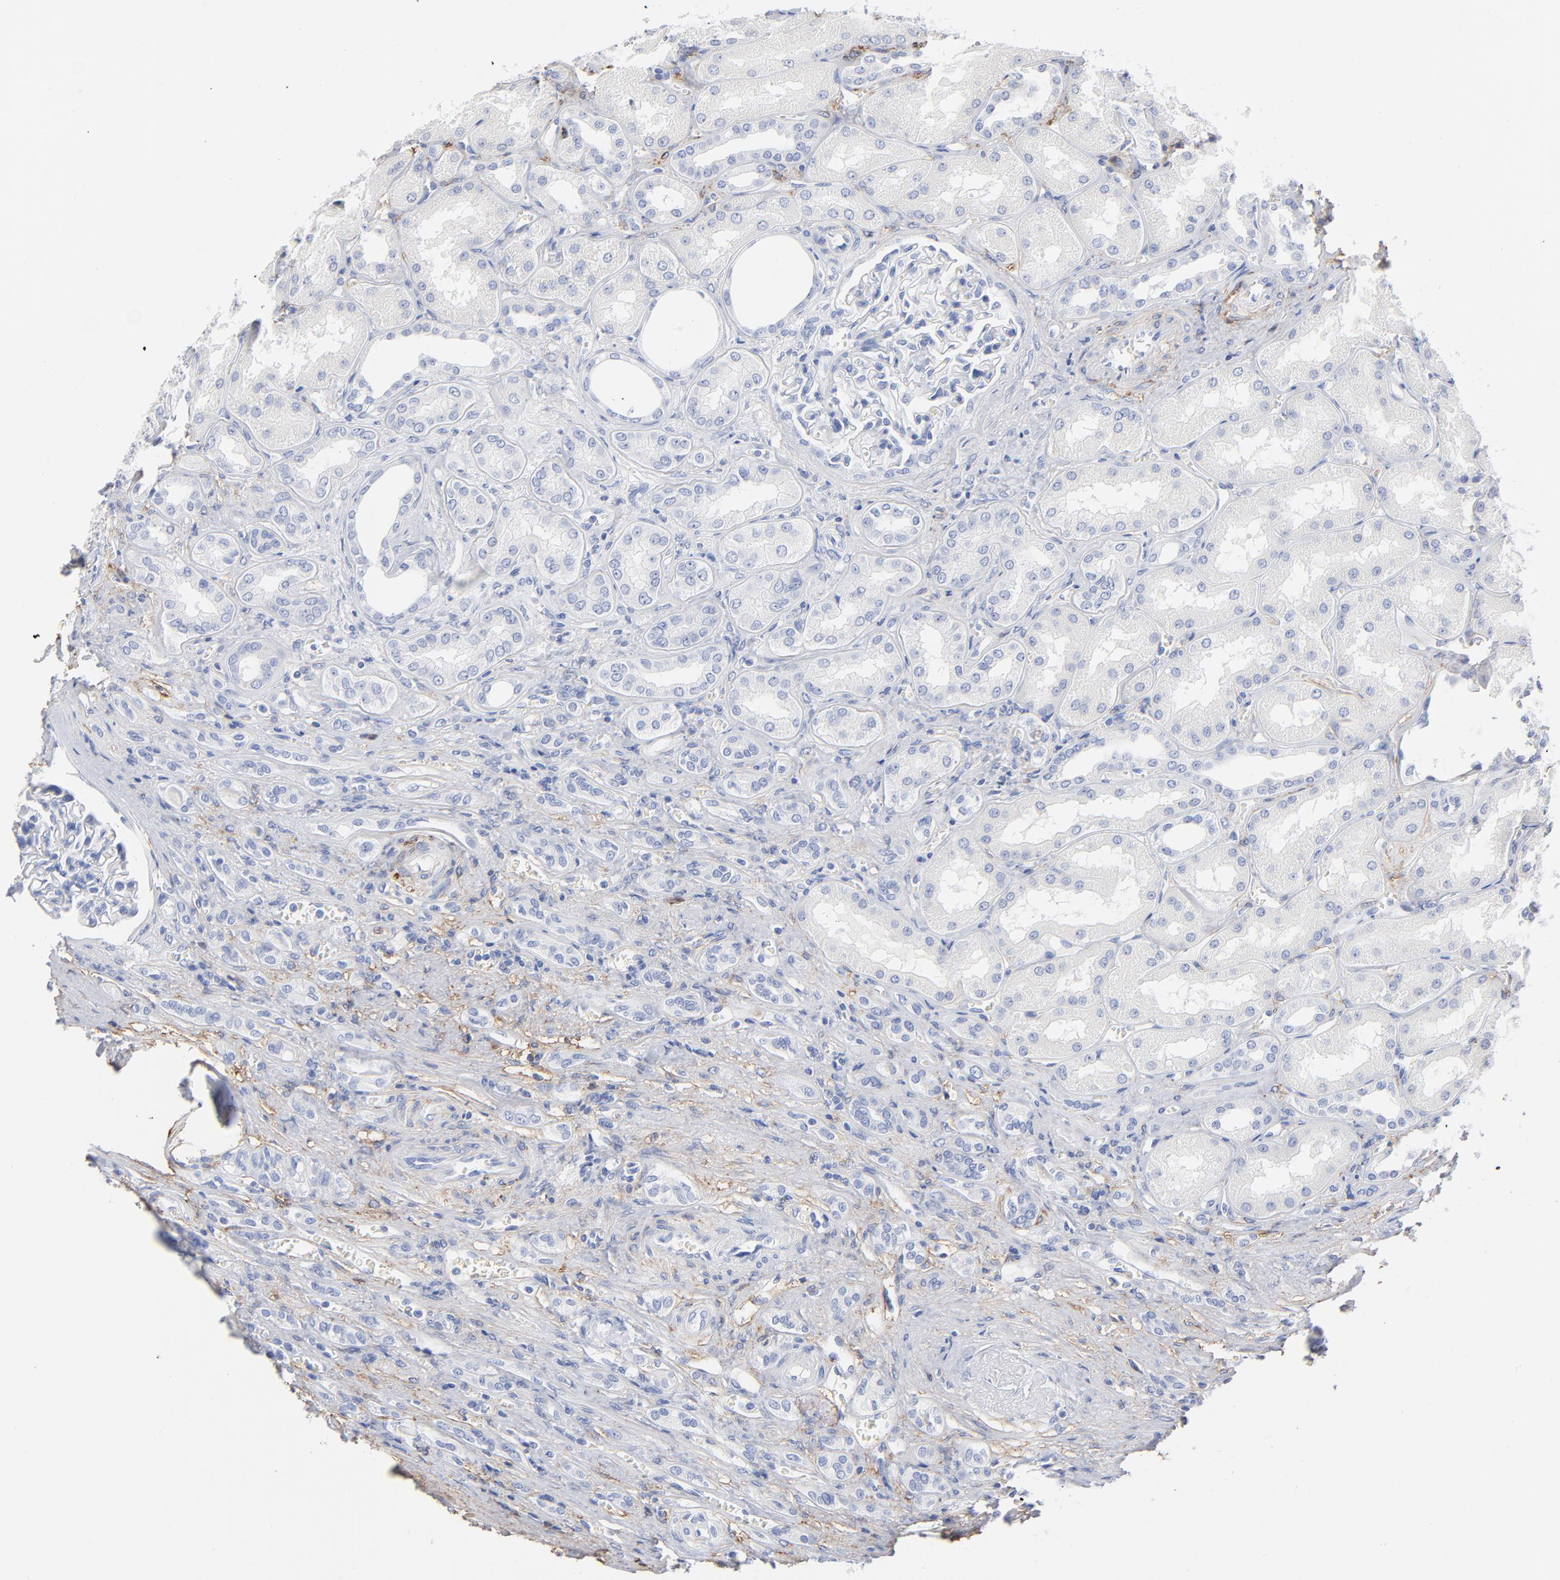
{"staining": {"intensity": "negative", "quantity": "none", "location": "none"}, "tissue": "renal cancer", "cell_type": "Tumor cells", "image_type": "cancer", "snomed": [{"axis": "morphology", "description": "Adenocarcinoma, NOS"}, {"axis": "topography", "description": "Kidney"}], "caption": "This is a photomicrograph of immunohistochemistry (IHC) staining of renal adenocarcinoma, which shows no expression in tumor cells.", "gene": "AGTR1", "patient": {"sex": "male", "age": 46}}